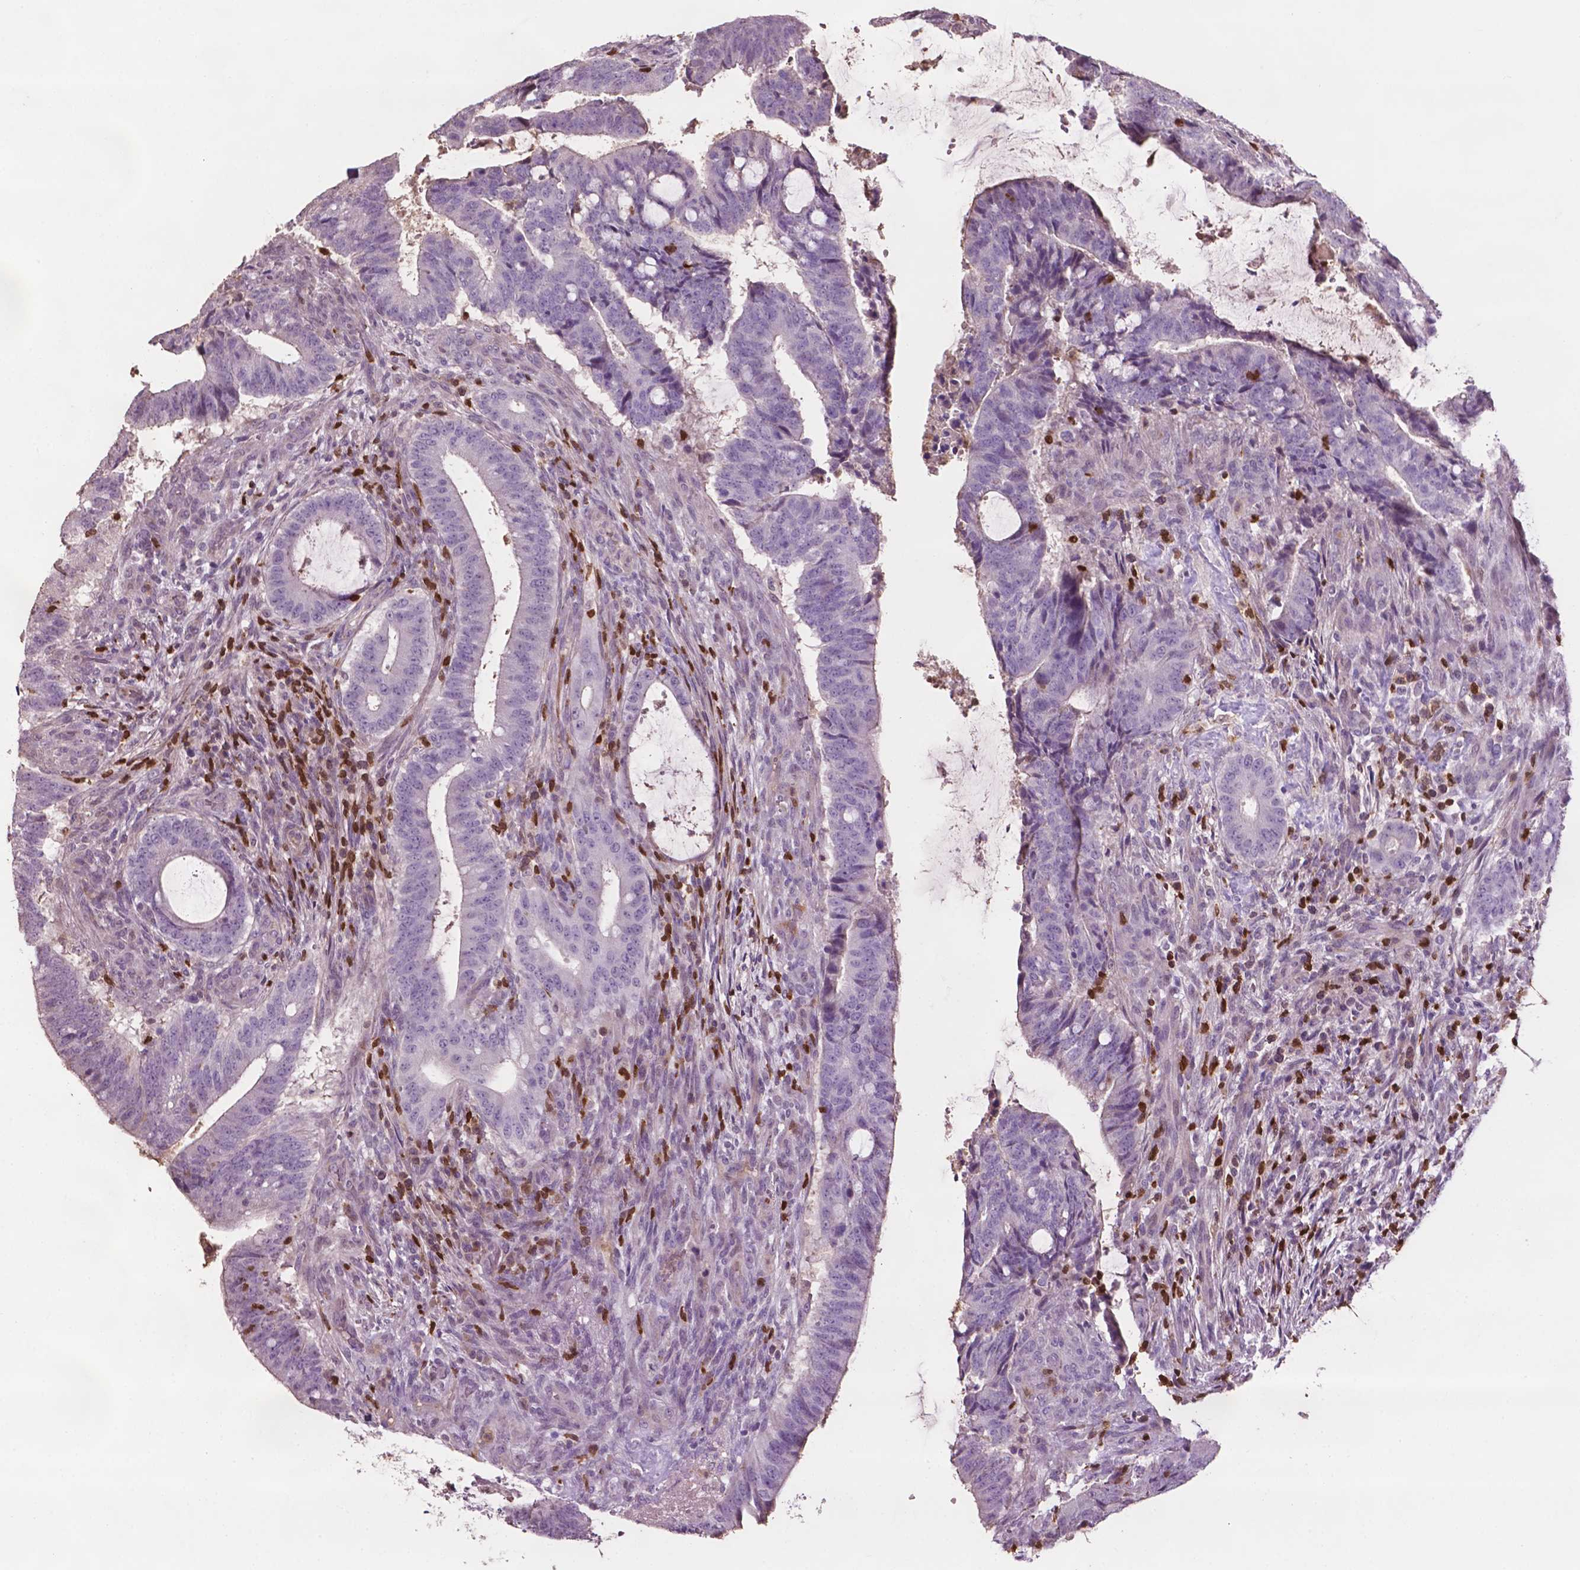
{"staining": {"intensity": "negative", "quantity": "none", "location": "none"}, "tissue": "colorectal cancer", "cell_type": "Tumor cells", "image_type": "cancer", "snomed": [{"axis": "morphology", "description": "Adenocarcinoma, NOS"}, {"axis": "topography", "description": "Colon"}], "caption": "Colorectal cancer (adenocarcinoma) was stained to show a protein in brown. There is no significant staining in tumor cells.", "gene": "TBC1D10C", "patient": {"sex": "female", "age": 43}}